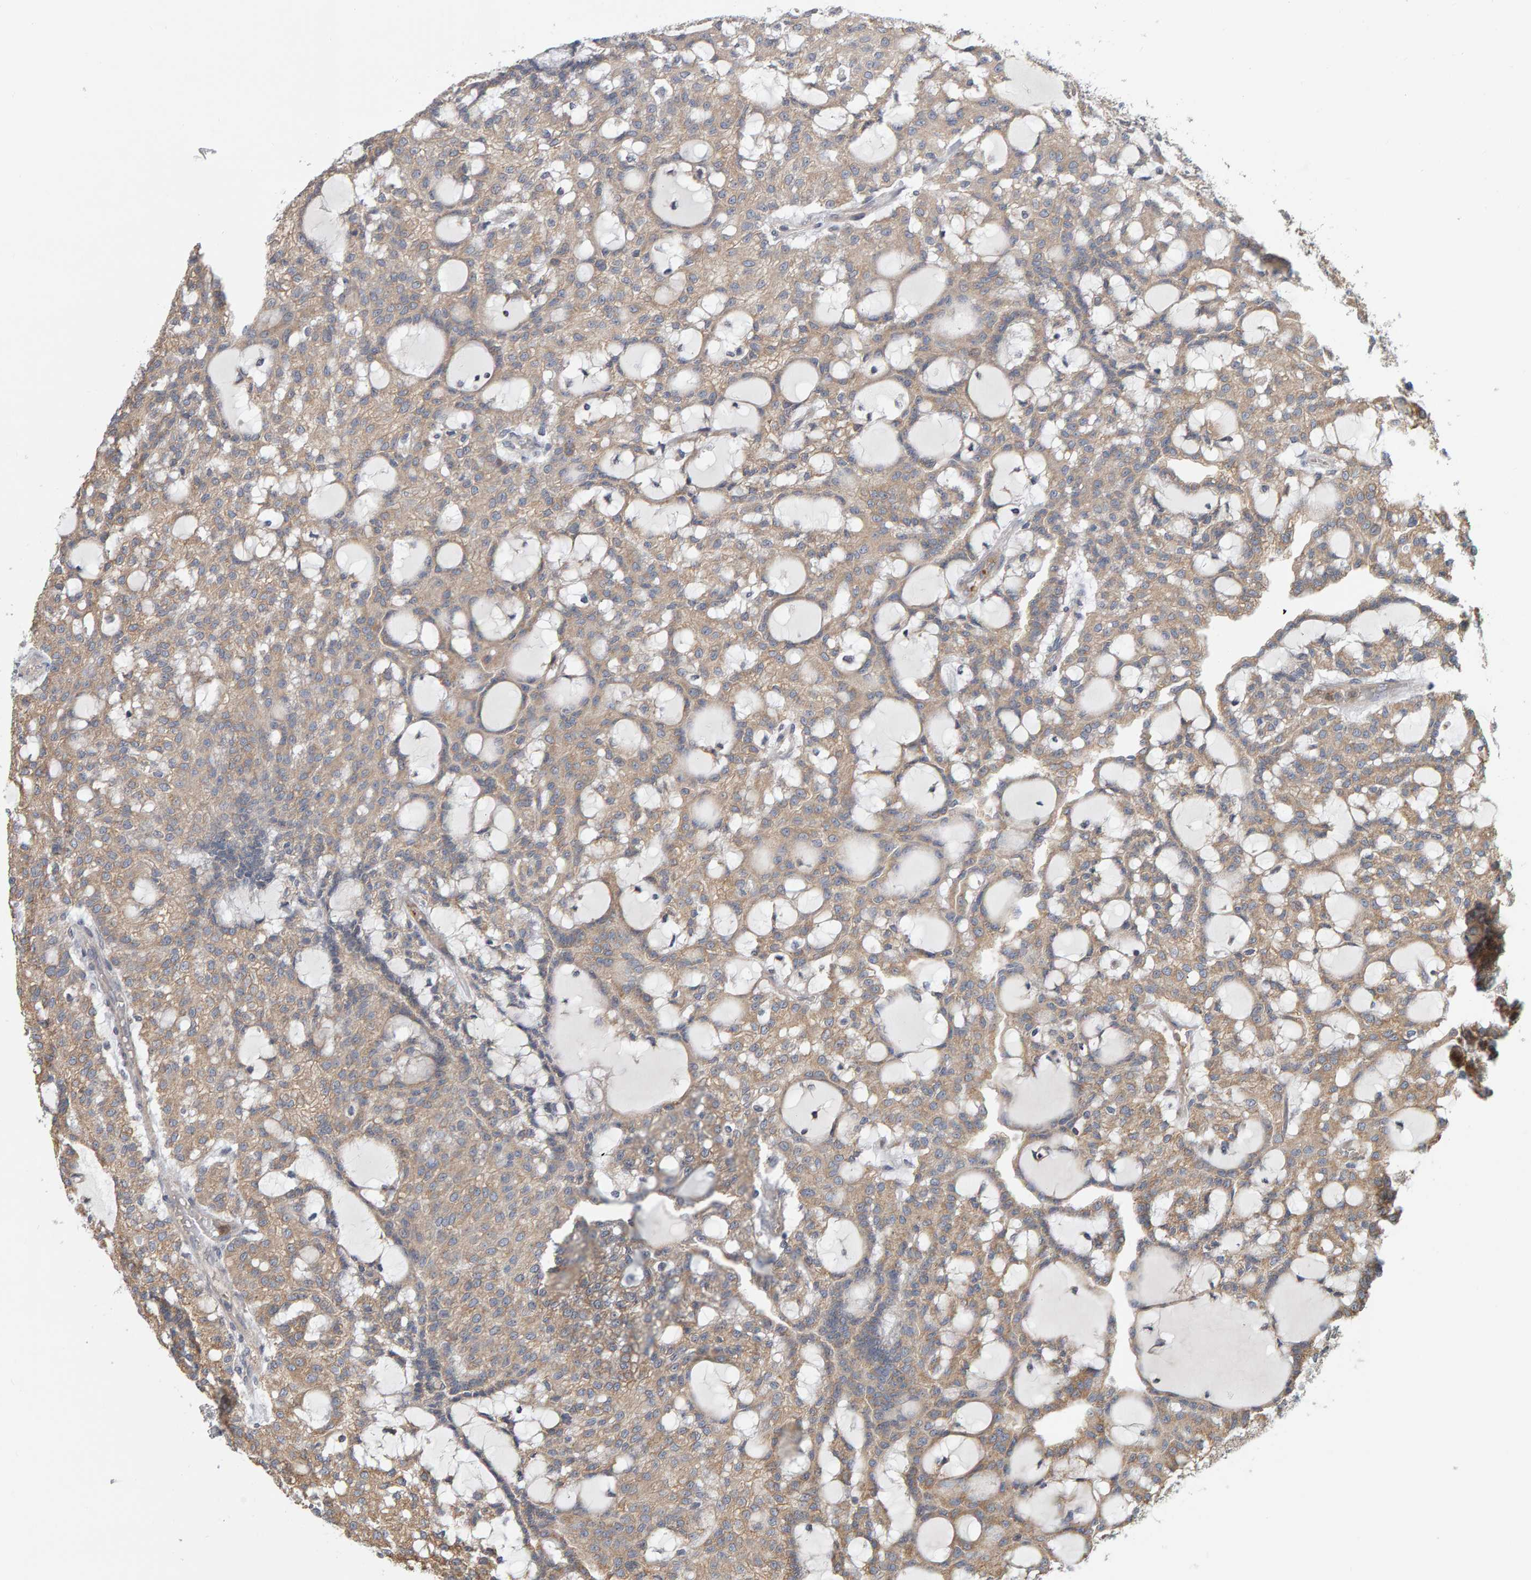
{"staining": {"intensity": "weak", "quantity": ">75%", "location": "cytoplasmic/membranous"}, "tissue": "renal cancer", "cell_type": "Tumor cells", "image_type": "cancer", "snomed": [{"axis": "morphology", "description": "Adenocarcinoma, NOS"}, {"axis": "topography", "description": "Kidney"}], "caption": "Immunohistochemistry (DAB (3,3'-diaminobenzidine)) staining of renal adenocarcinoma demonstrates weak cytoplasmic/membranous protein staining in about >75% of tumor cells.", "gene": "C9orf72", "patient": {"sex": "male", "age": 63}}